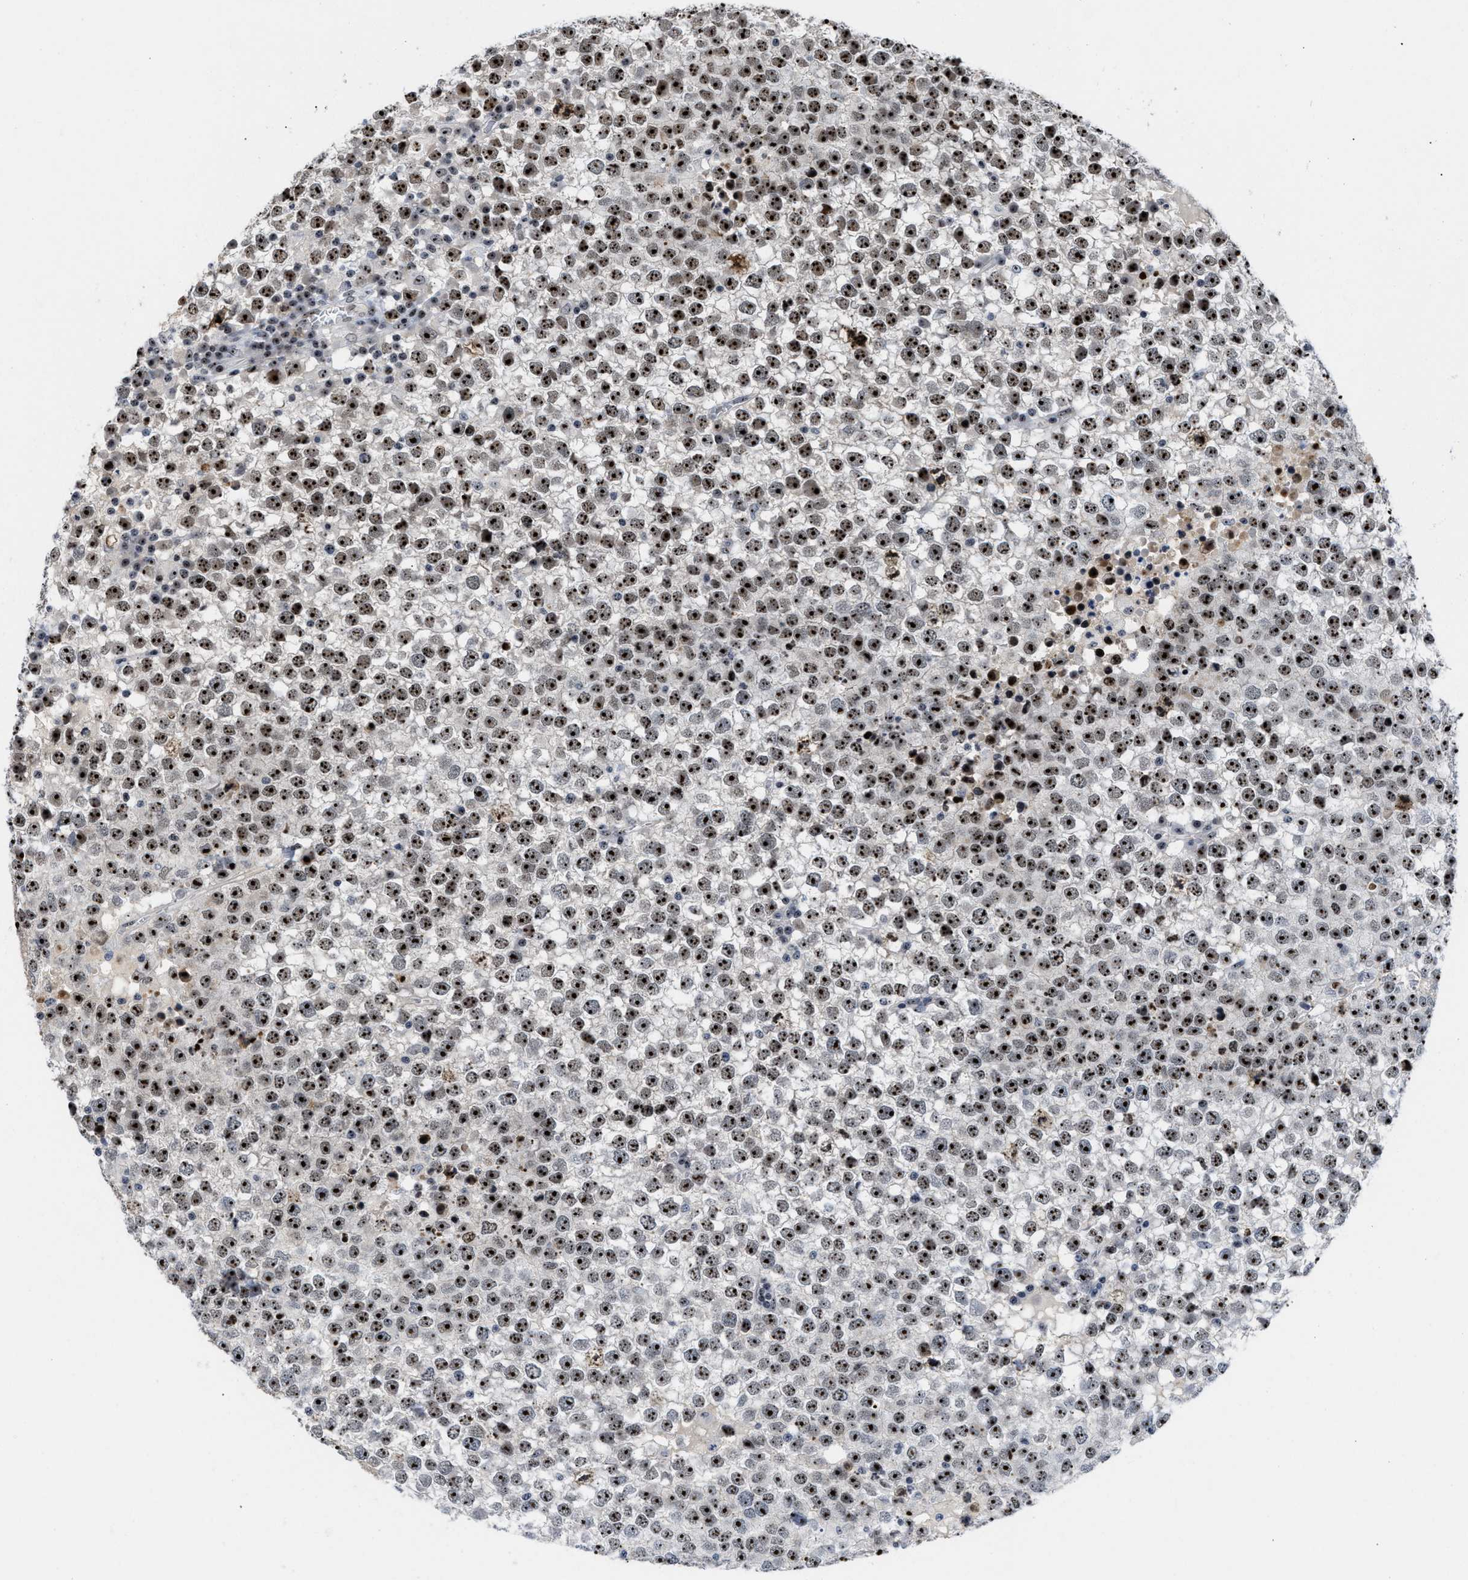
{"staining": {"intensity": "strong", "quantity": ">75%", "location": "nuclear"}, "tissue": "testis cancer", "cell_type": "Tumor cells", "image_type": "cancer", "snomed": [{"axis": "morphology", "description": "Seminoma, NOS"}, {"axis": "topography", "description": "Testis"}], "caption": "Human testis cancer (seminoma) stained with a protein marker demonstrates strong staining in tumor cells.", "gene": "NOP58", "patient": {"sex": "male", "age": 65}}